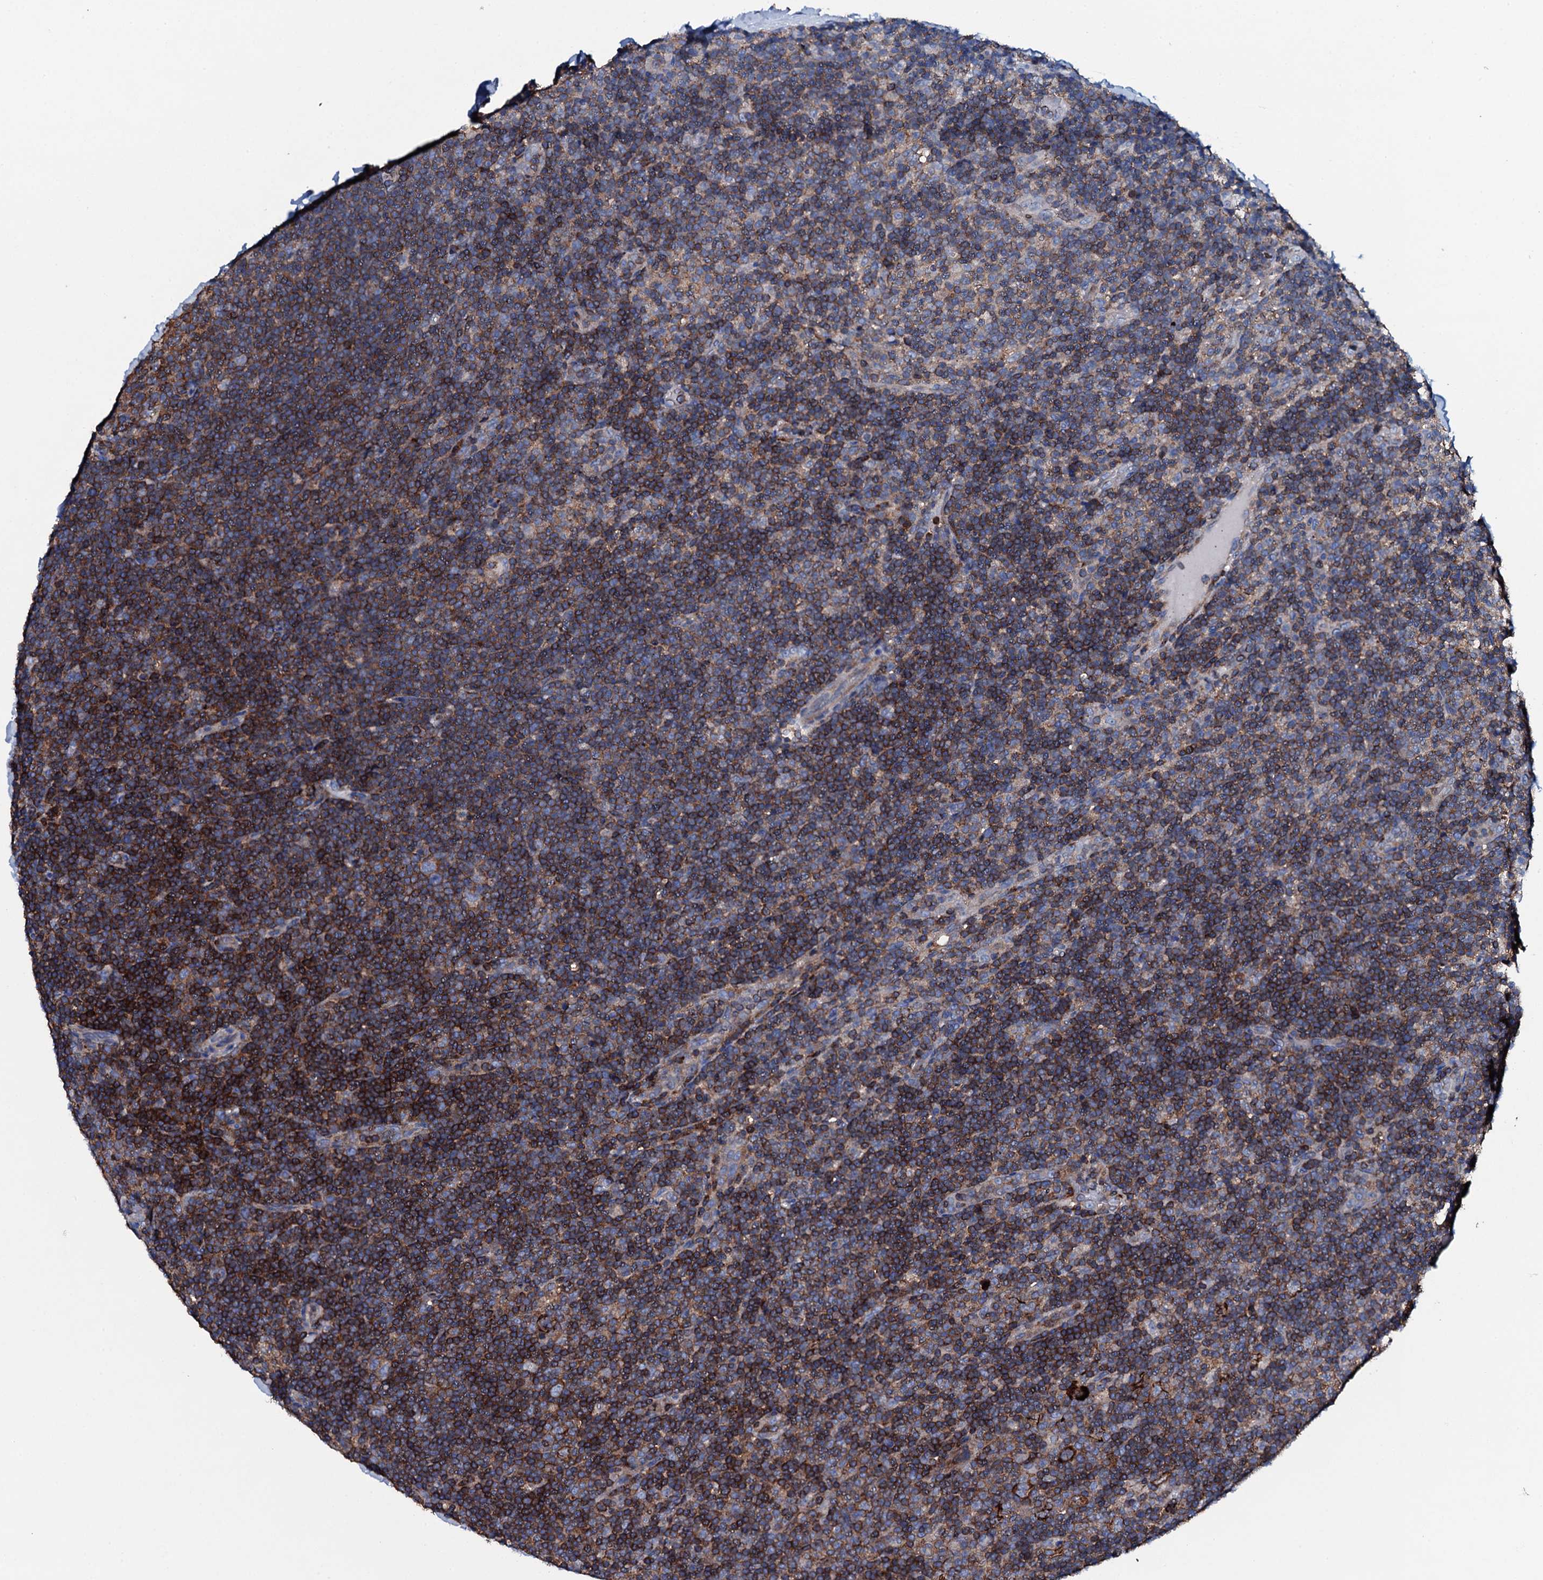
{"staining": {"intensity": "negative", "quantity": "none", "location": "none"}, "tissue": "lymphoma", "cell_type": "Tumor cells", "image_type": "cancer", "snomed": [{"axis": "morphology", "description": "Hodgkin's disease, NOS"}, {"axis": "topography", "description": "Lymph node"}], "caption": "This is an immunohistochemistry photomicrograph of human Hodgkin's disease. There is no expression in tumor cells.", "gene": "MS4A4E", "patient": {"sex": "female", "age": 57}}